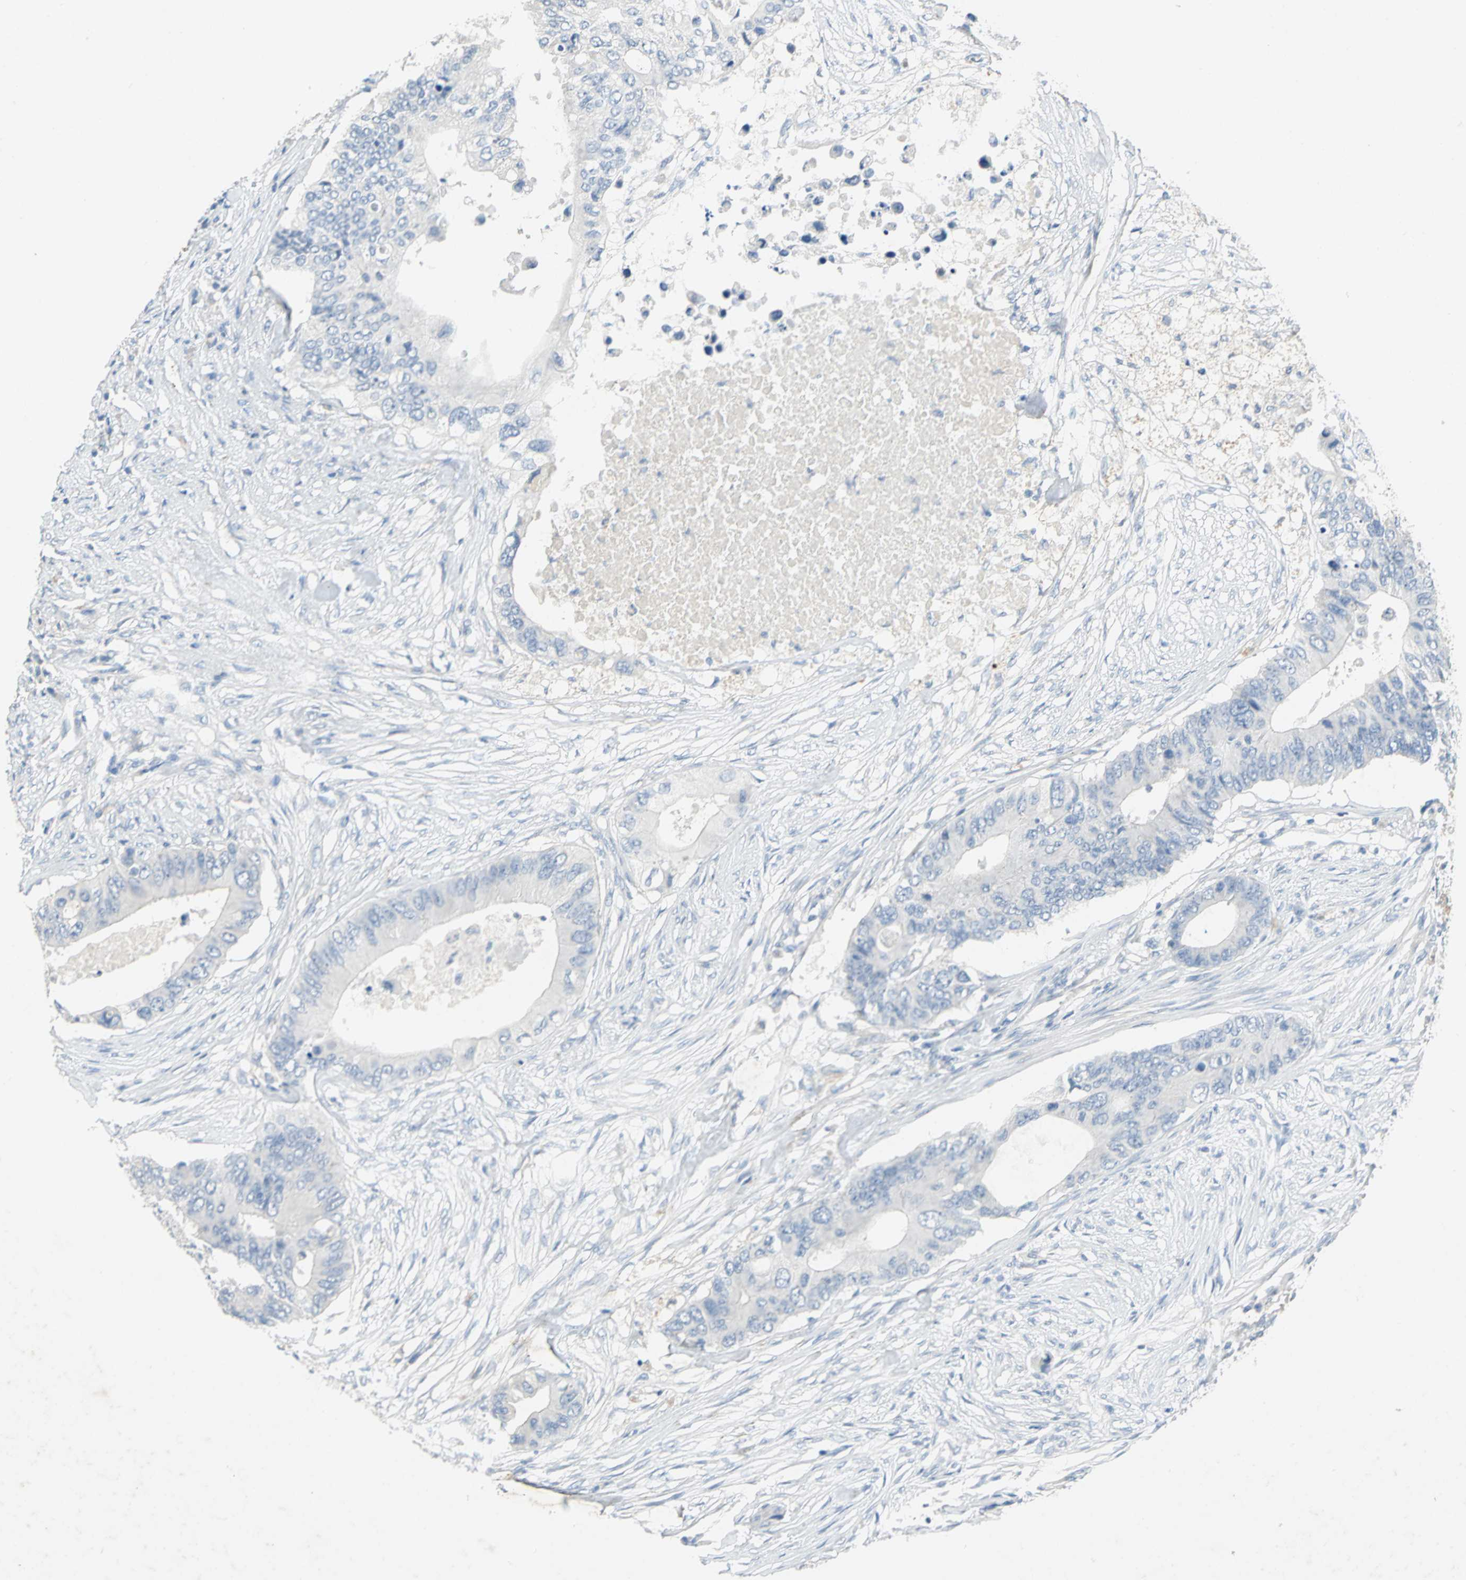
{"staining": {"intensity": "negative", "quantity": "none", "location": "none"}, "tissue": "colorectal cancer", "cell_type": "Tumor cells", "image_type": "cancer", "snomed": [{"axis": "morphology", "description": "Adenocarcinoma, NOS"}, {"axis": "topography", "description": "Colon"}], "caption": "Tumor cells are negative for protein expression in human colorectal cancer.", "gene": "PTGDS", "patient": {"sex": "male", "age": 71}}